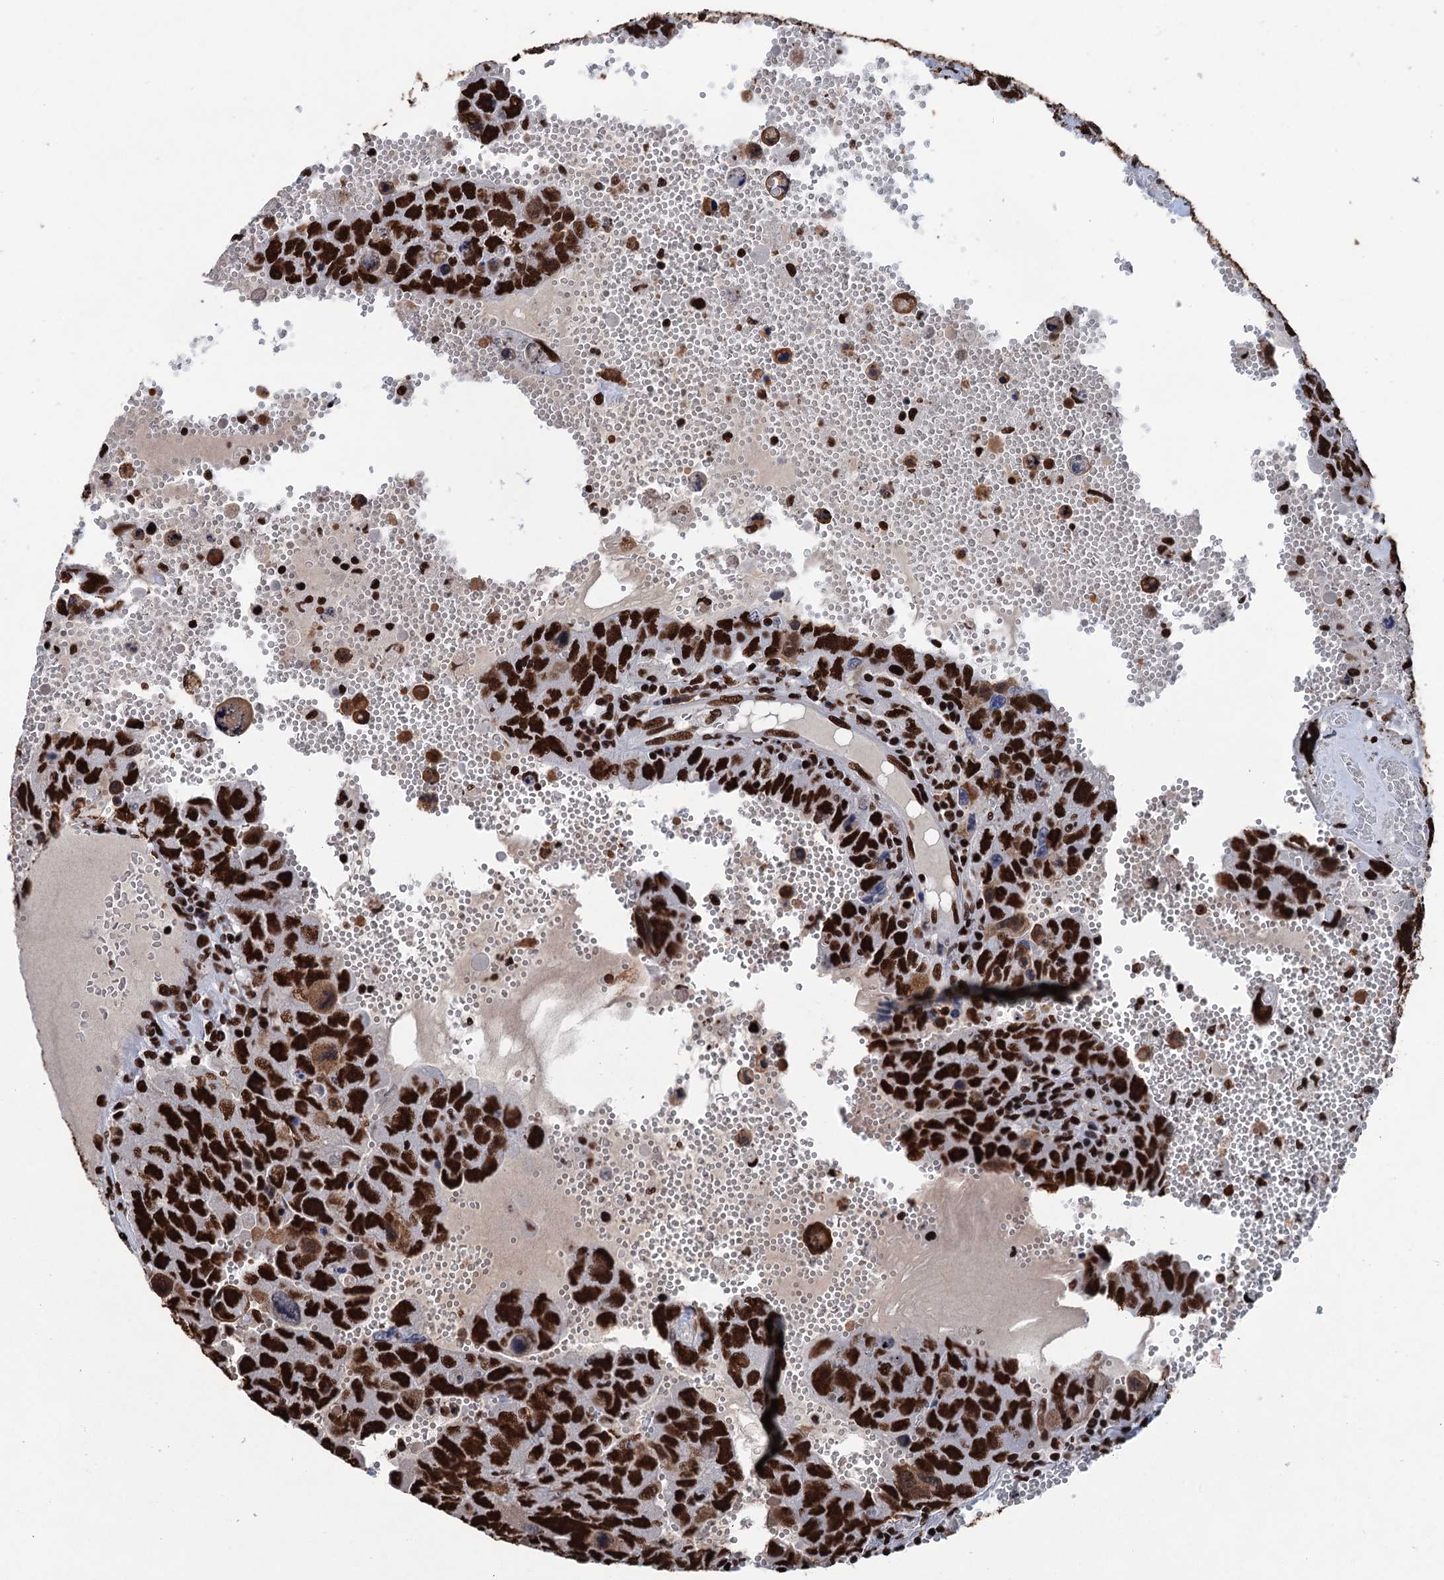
{"staining": {"intensity": "strong", "quantity": ">75%", "location": "nuclear"}, "tissue": "testis cancer", "cell_type": "Tumor cells", "image_type": "cancer", "snomed": [{"axis": "morphology", "description": "Carcinoma, Embryonal, NOS"}, {"axis": "topography", "description": "Testis"}], "caption": "DAB immunohistochemical staining of human testis cancer shows strong nuclear protein staining in about >75% of tumor cells.", "gene": "UBA2", "patient": {"sex": "male", "age": 26}}